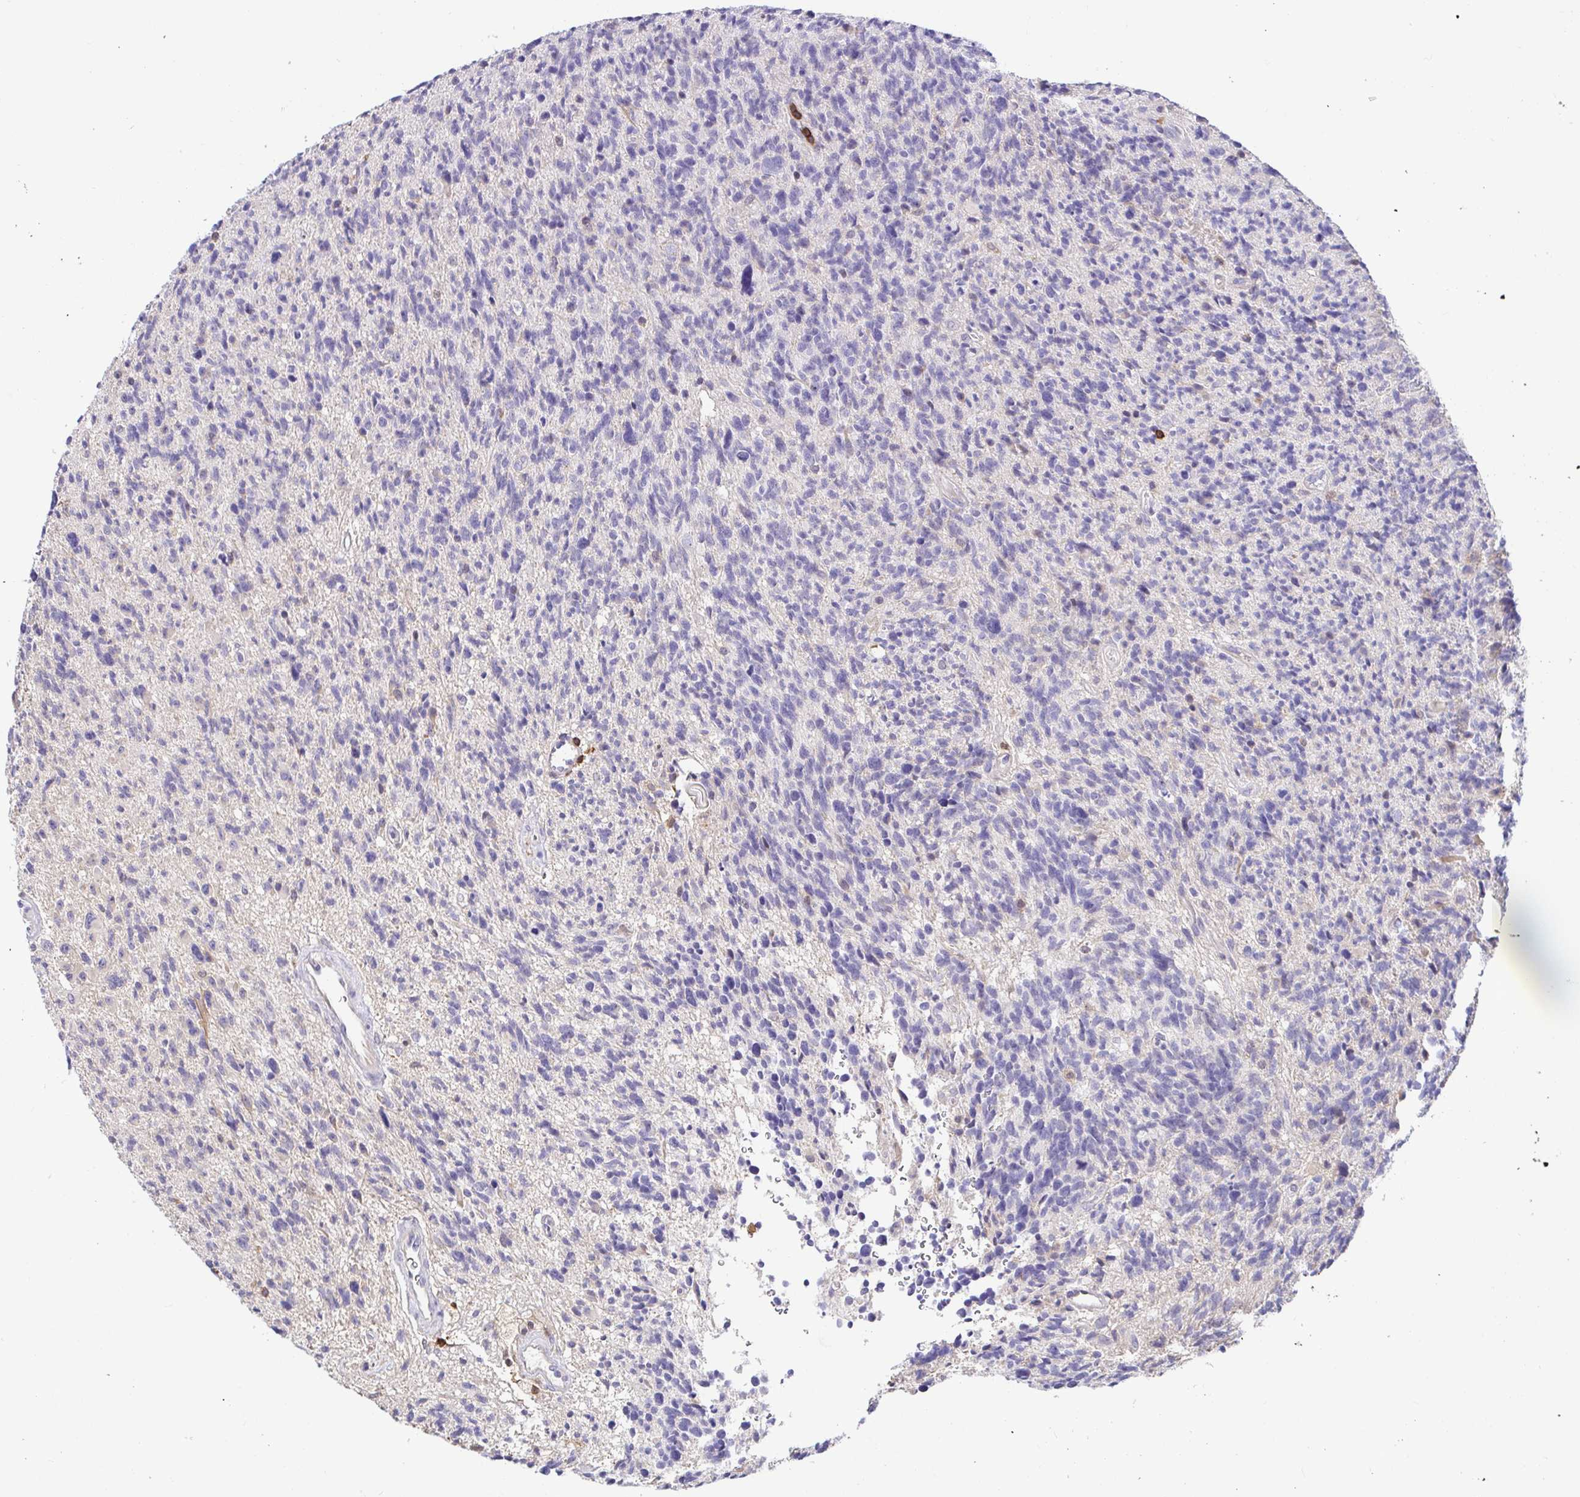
{"staining": {"intensity": "negative", "quantity": "none", "location": "none"}, "tissue": "glioma", "cell_type": "Tumor cells", "image_type": "cancer", "snomed": [{"axis": "morphology", "description": "Glioma, malignant, High grade"}, {"axis": "topography", "description": "Brain"}], "caption": "The micrograph demonstrates no staining of tumor cells in malignant high-grade glioma.", "gene": "SKAP1", "patient": {"sex": "male", "age": 29}}